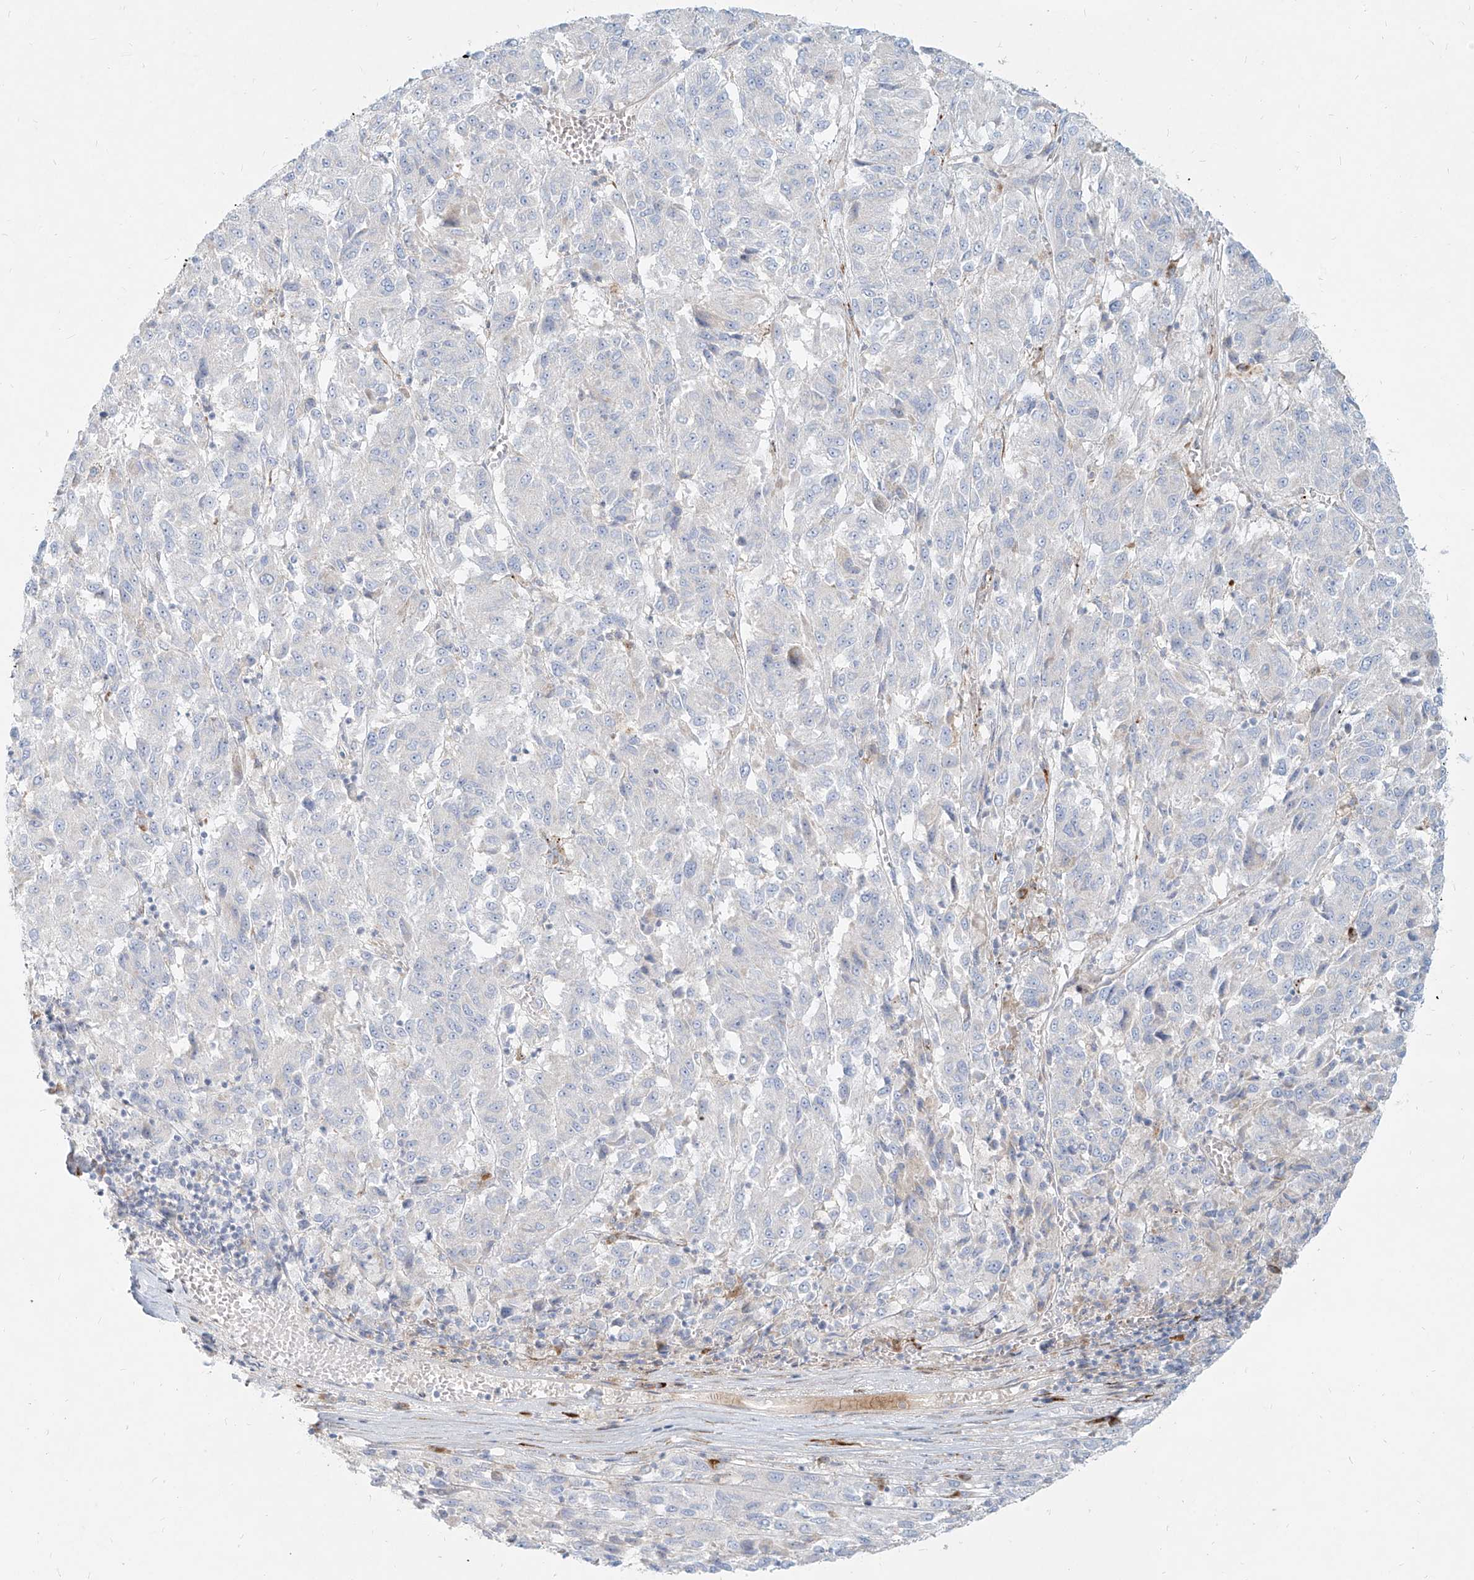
{"staining": {"intensity": "negative", "quantity": "none", "location": "none"}, "tissue": "melanoma", "cell_type": "Tumor cells", "image_type": "cancer", "snomed": [{"axis": "morphology", "description": "Malignant melanoma, Metastatic site"}, {"axis": "topography", "description": "Lung"}], "caption": "Histopathology image shows no significant protein expression in tumor cells of malignant melanoma (metastatic site). The staining is performed using DAB (3,3'-diaminobenzidine) brown chromogen with nuclei counter-stained in using hematoxylin.", "gene": "MTX2", "patient": {"sex": "male", "age": 64}}